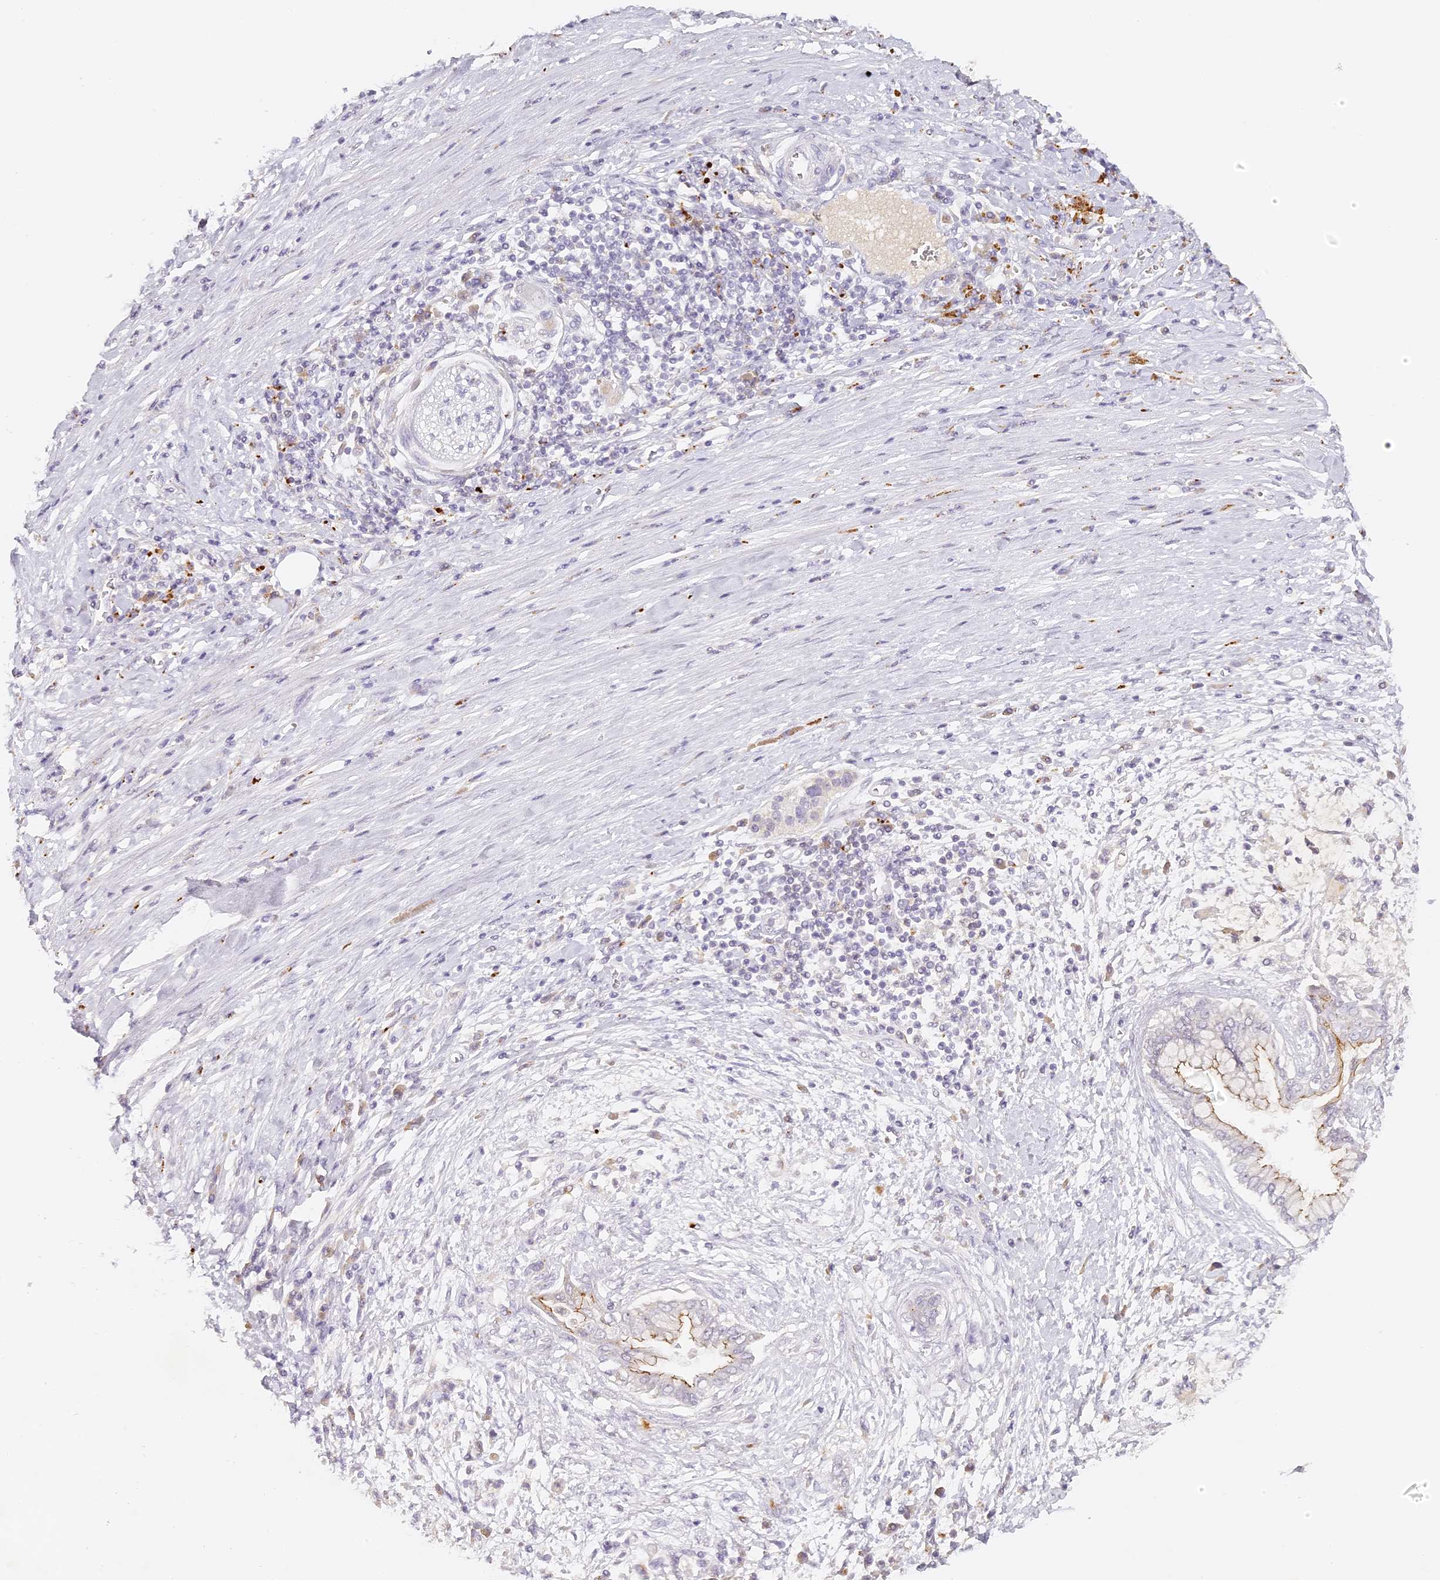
{"staining": {"intensity": "moderate", "quantity": "<25%", "location": "cytoplasmic/membranous"}, "tissue": "pancreatic cancer", "cell_type": "Tumor cells", "image_type": "cancer", "snomed": [{"axis": "morphology", "description": "Adenocarcinoma, NOS"}, {"axis": "topography", "description": "Pancreas"}], "caption": "Pancreatic adenocarcinoma tissue exhibits moderate cytoplasmic/membranous staining in approximately <25% of tumor cells (brown staining indicates protein expression, while blue staining denotes nuclei).", "gene": "ELL3", "patient": {"sex": "male", "age": 58}}